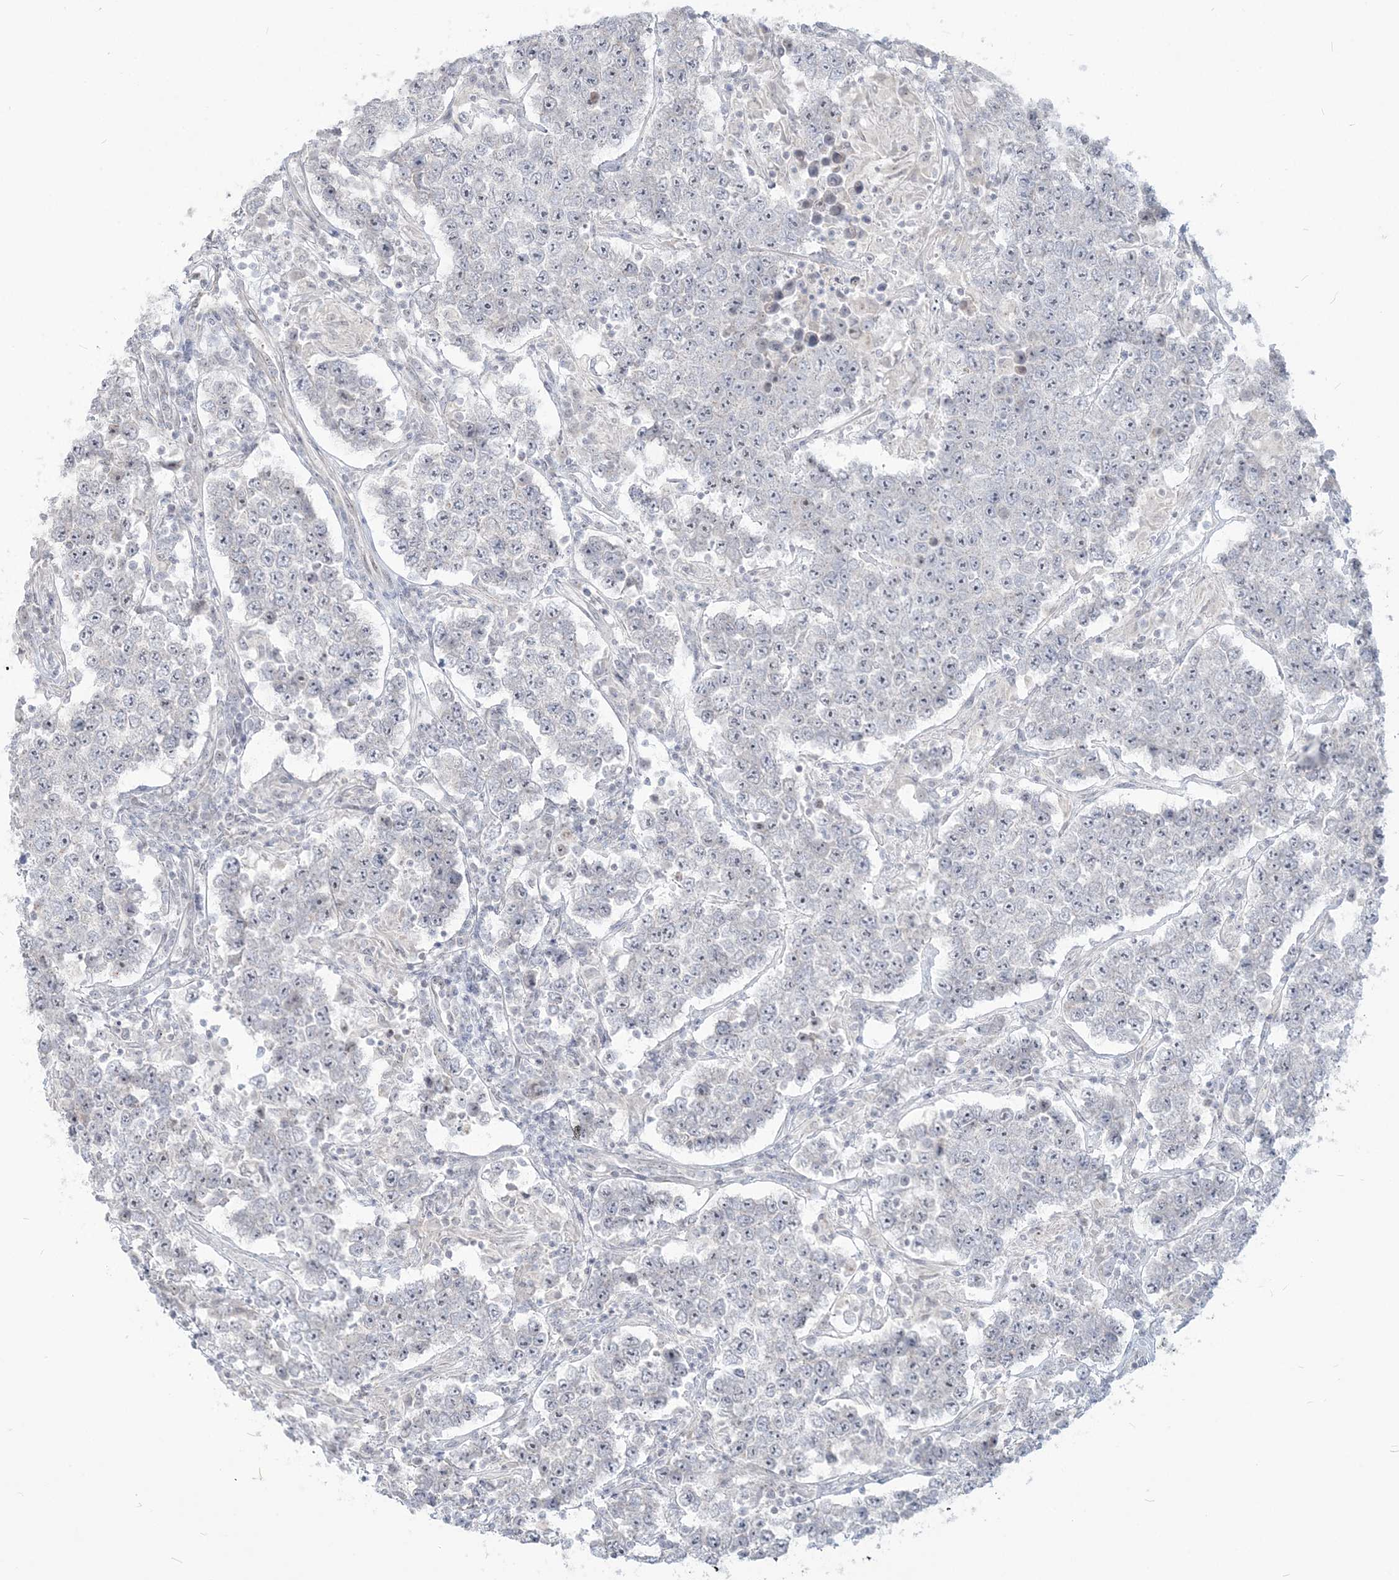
{"staining": {"intensity": "negative", "quantity": "none", "location": "none"}, "tissue": "testis cancer", "cell_type": "Tumor cells", "image_type": "cancer", "snomed": [{"axis": "morphology", "description": "Normal tissue, NOS"}, {"axis": "morphology", "description": "Urothelial carcinoma, High grade"}, {"axis": "morphology", "description": "Seminoma, NOS"}, {"axis": "morphology", "description": "Carcinoma, Embryonal, NOS"}, {"axis": "topography", "description": "Urinary bladder"}, {"axis": "topography", "description": "Testis"}], "caption": "The immunohistochemistry micrograph has no significant staining in tumor cells of testis seminoma tissue. (DAB (3,3'-diaminobenzidine) immunohistochemistry (IHC) with hematoxylin counter stain).", "gene": "SDAD1", "patient": {"sex": "male", "age": 41}}